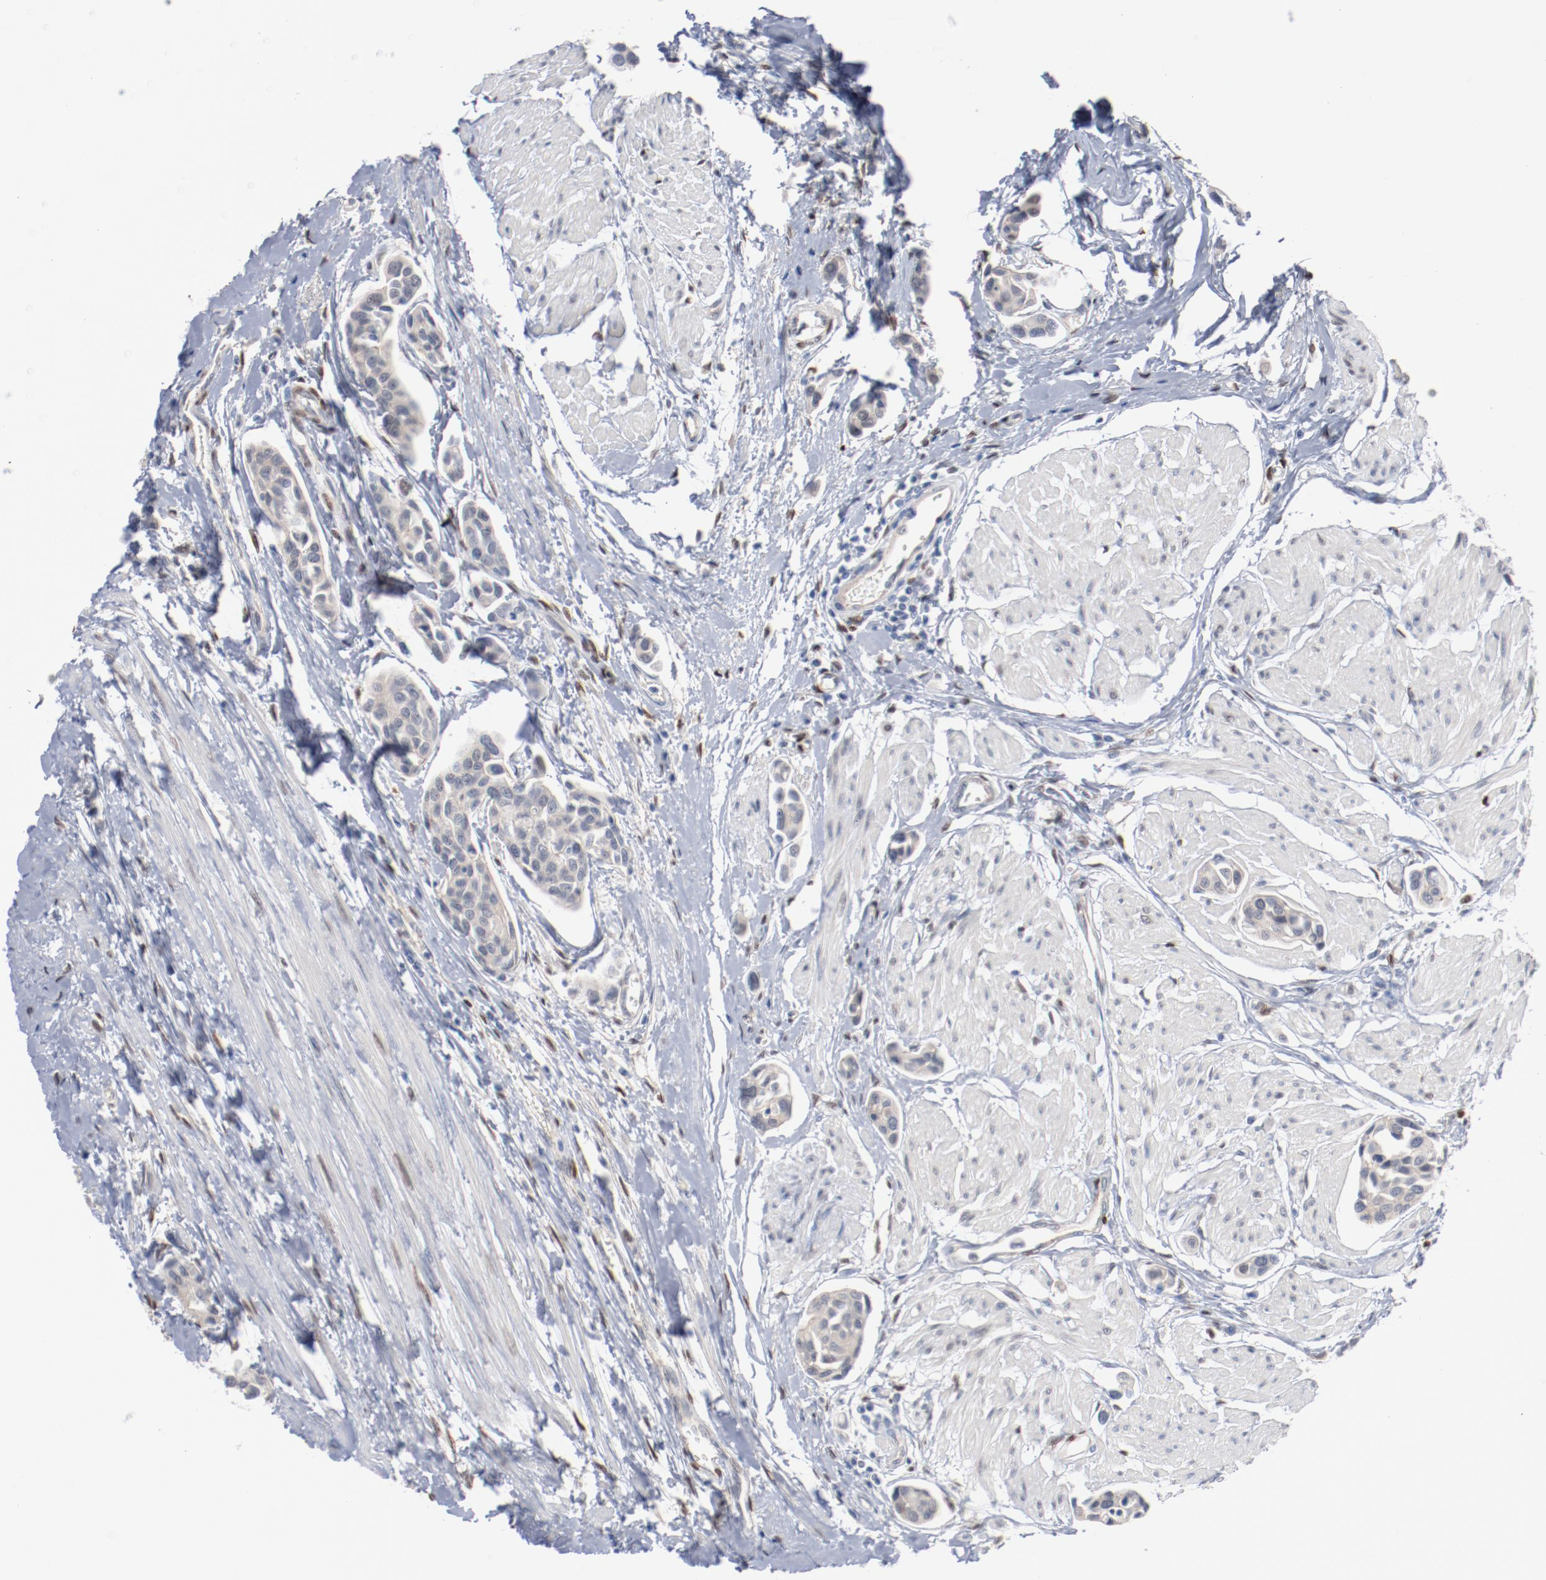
{"staining": {"intensity": "negative", "quantity": "none", "location": "none"}, "tissue": "urothelial cancer", "cell_type": "Tumor cells", "image_type": "cancer", "snomed": [{"axis": "morphology", "description": "Urothelial carcinoma, High grade"}, {"axis": "topography", "description": "Urinary bladder"}], "caption": "Photomicrograph shows no protein staining in tumor cells of urothelial cancer tissue.", "gene": "ZEB2", "patient": {"sex": "male", "age": 78}}